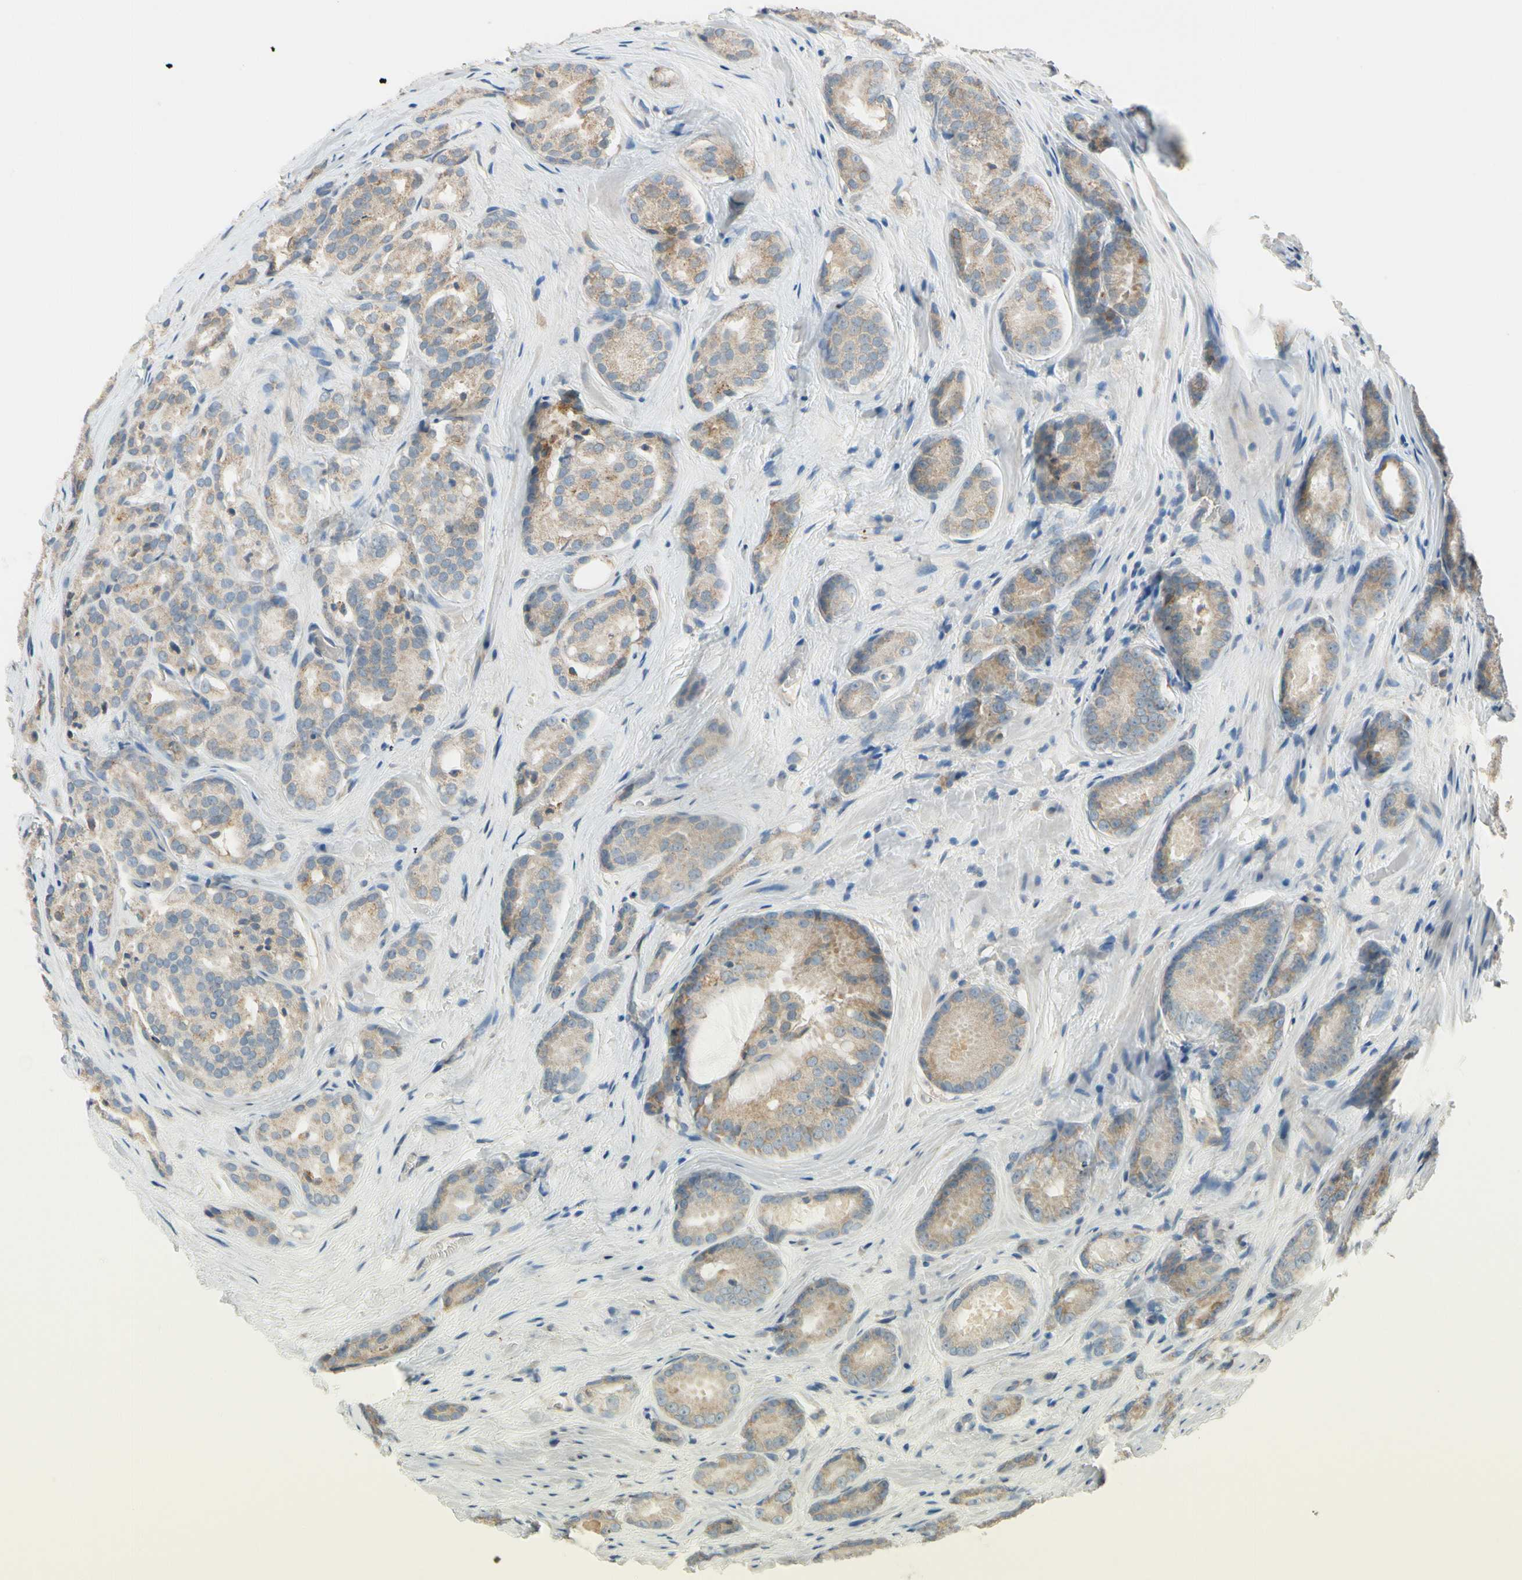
{"staining": {"intensity": "weak", "quantity": ">75%", "location": "cytoplasmic/membranous"}, "tissue": "prostate cancer", "cell_type": "Tumor cells", "image_type": "cancer", "snomed": [{"axis": "morphology", "description": "Adenocarcinoma, High grade"}, {"axis": "topography", "description": "Prostate"}], "caption": "Prostate cancer (high-grade adenocarcinoma) tissue exhibits weak cytoplasmic/membranous expression in about >75% of tumor cells, visualized by immunohistochemistry. (DAB = brown stain, brightfield microscopy at high magnification).", "gene": "RPN2", "patient": {"sex": "male", "age": 64}}